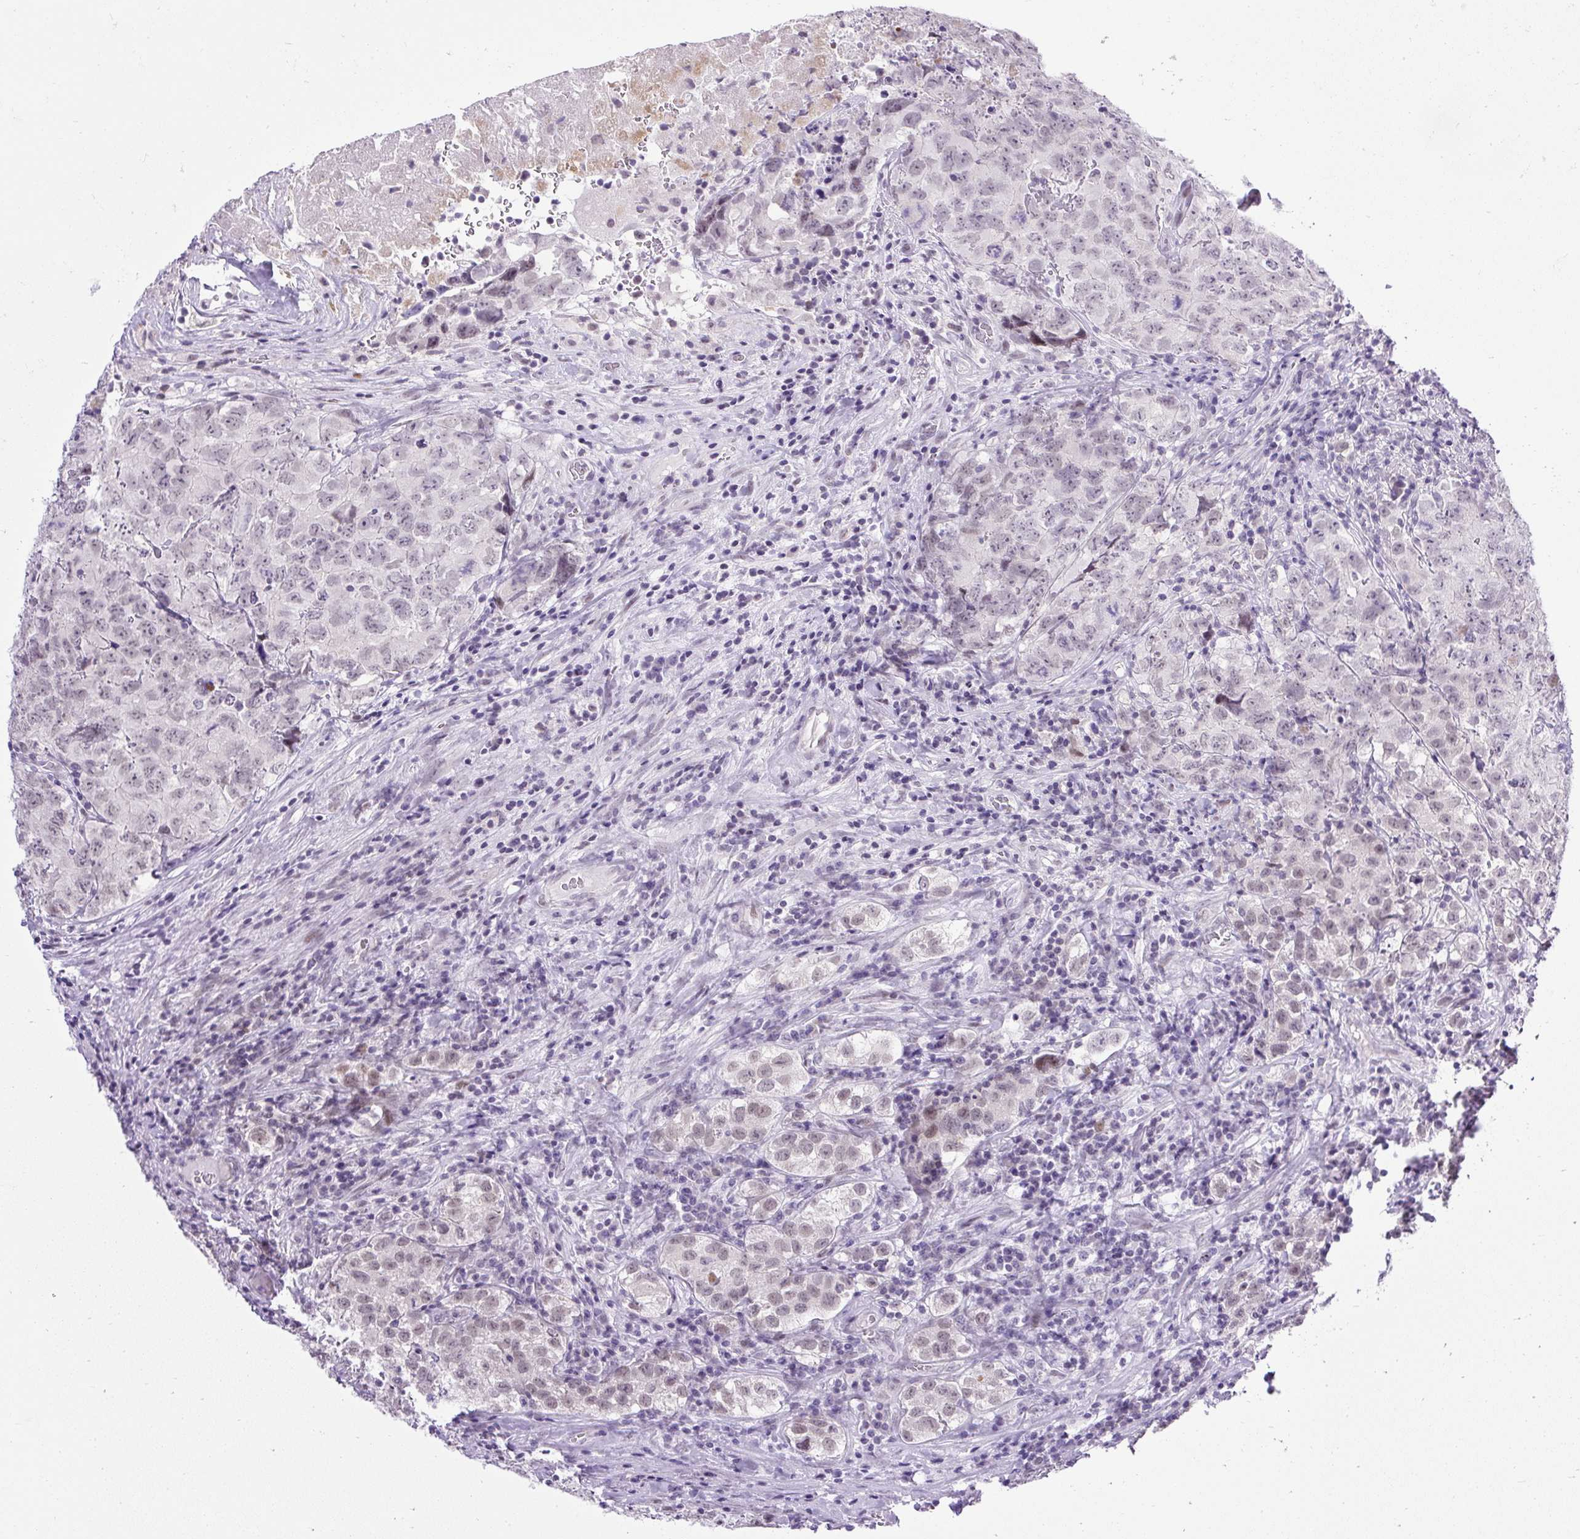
{"staining": {"intensity": "weak", "quantity": "<25%", "location": "cytoplasmic/membranous"}, "tissue": "testis cancer", "cell_type": "Tumor cells", "image_type": "cancer", "snomed": [{"axis": "morphology", "description": "Seminoma, NOS"}, {"axis": "morphology", "description": "Carcinoma, Embryonal, NOS"}, {"axis": "topography", "description": "Testis"}], "caption": "An image of seminoma (testis) stained for a protein demonstrates no brown staining in tumor cells.", "gene": "WNT10B", "patient": {"sex": "male", "age": 43}}